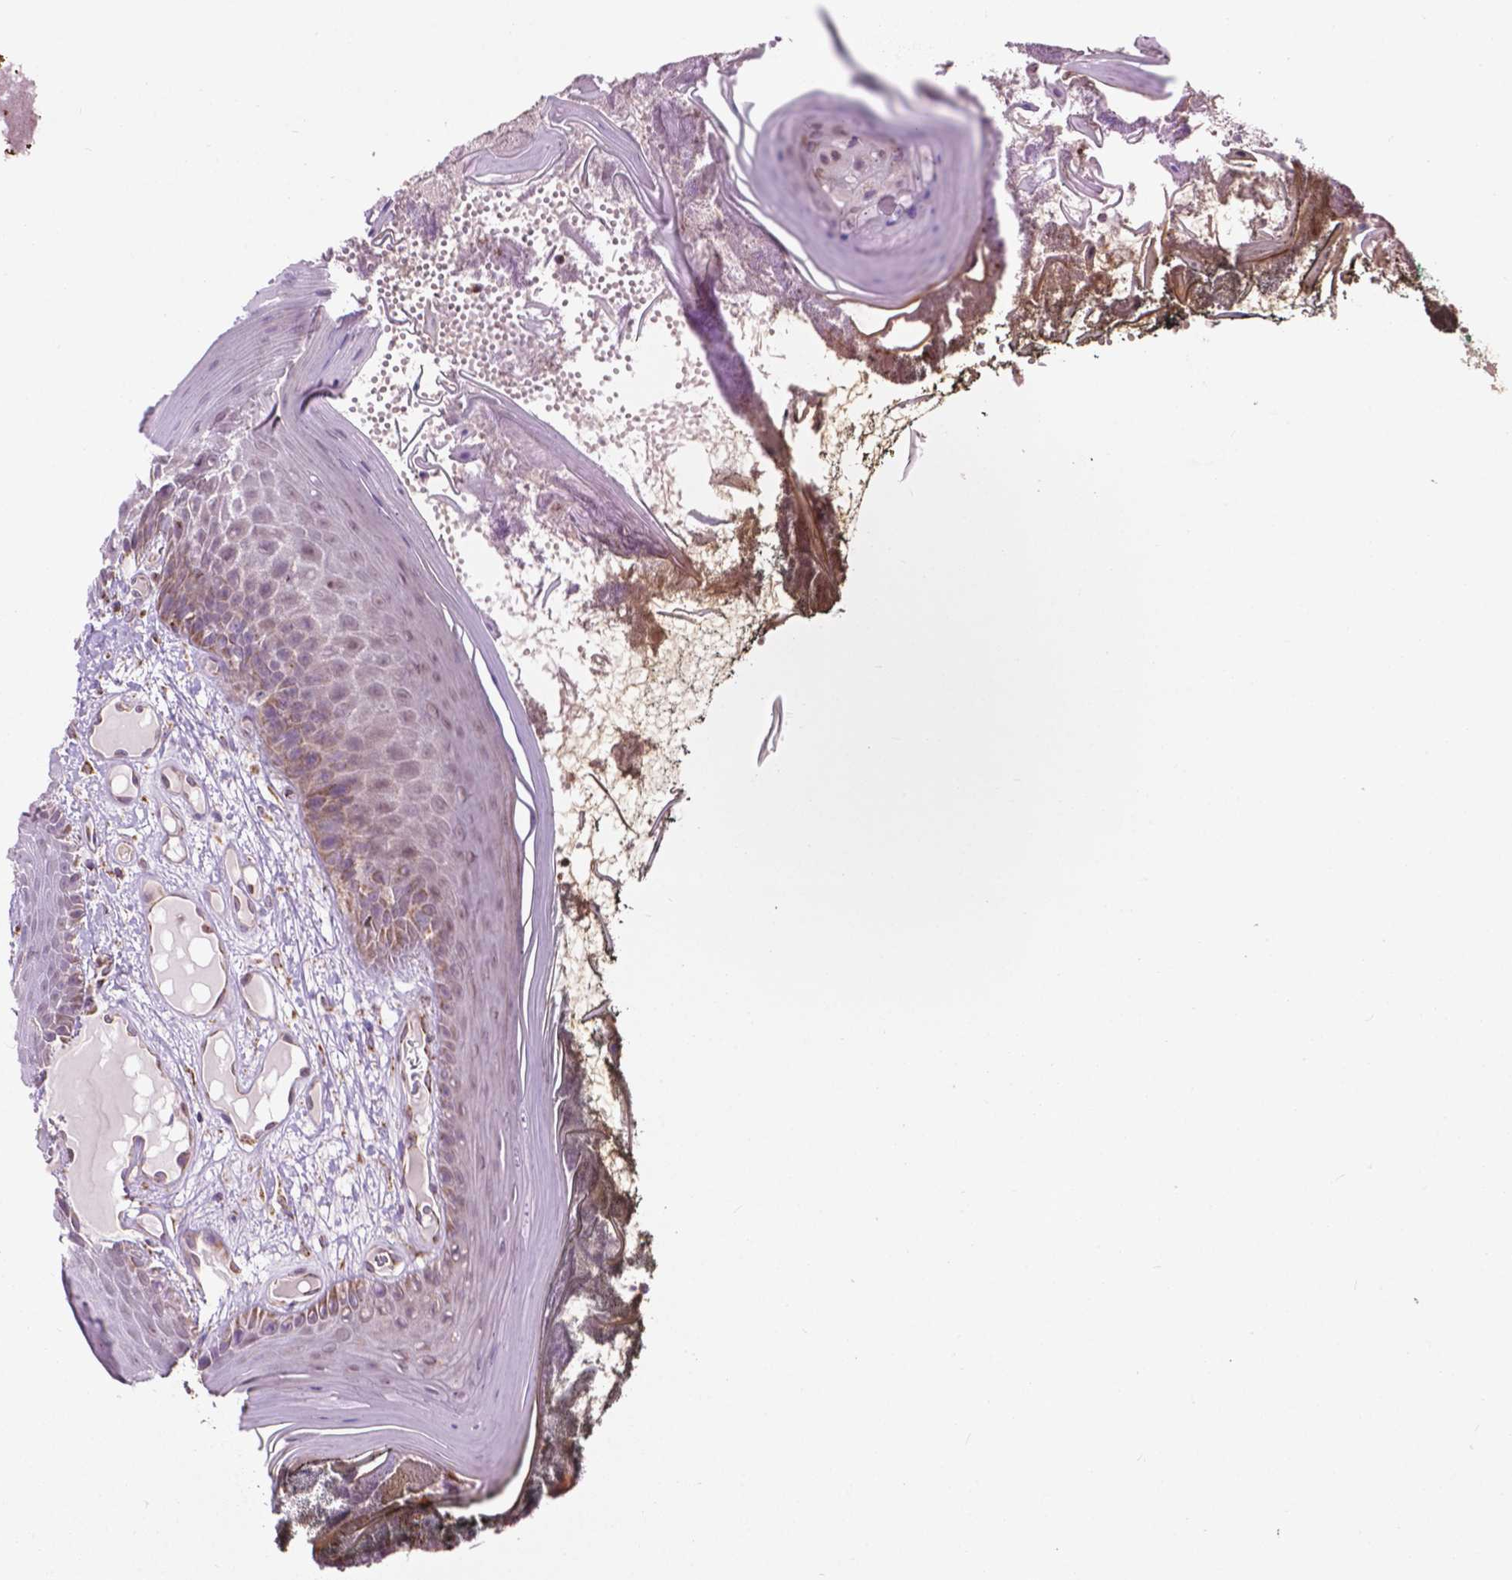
{"staining": {"intensity": "weak", "quantity": "<25%", "location": "cytoplasmic/membranous"}, "tissue": "oral mucosa", "cell_type": "Squamous epithelial cells", "image_type": "normal", "snomed": [{"axis": "morphology", "description": "Normal tissue, NOS"}, {"axis": "topography", "description": "Oral tissue"}], "caption": "Immunohistochemistry of normal human oral mucosa displays no staining in squamous epithelial cells.", "gene": "PYCR3", "patient": {"sex": "male", "age": 9}}